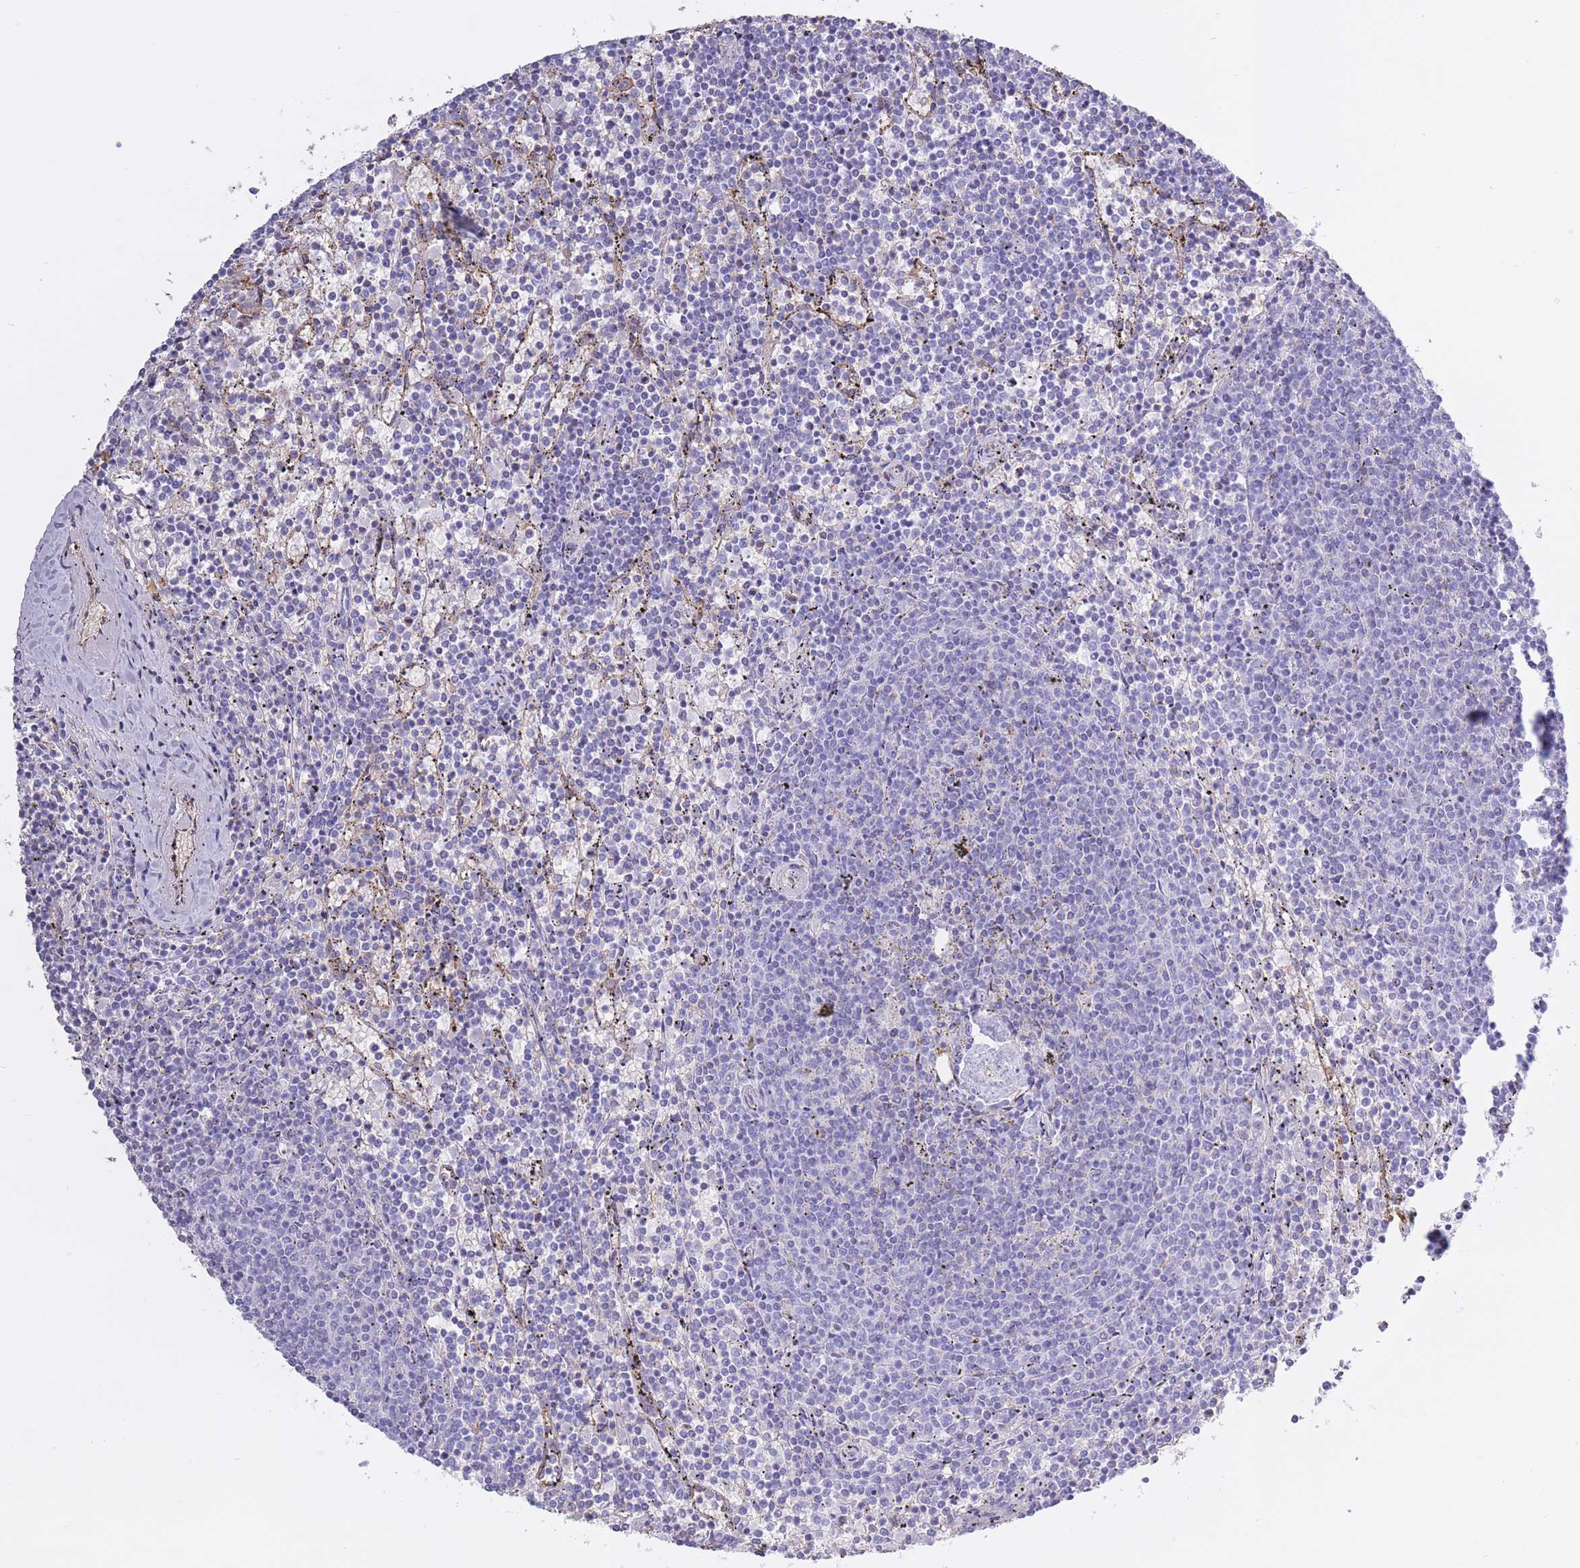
{"staining": {"intensity": "negative", "quantity": "none", "location": "none"}, "tissue": "lymphoma", "cell_type": "Tumor cells", "image_type": "cancer", "snomed": [{"axis": "morphology", "description": "Malignant lymphoma, non-Hodgkin's type, Low grade"}, {"axis": "topography", "description": "Spleen"}], "caption": "IHC histopathology image of human lymphoma stained for a protein (brown), which reveals no positivity in tumor cells. Brightfield microscopy of IHC stained with DAB (brown) and hematoxylin (blue), captured at high magnification.", "gene": "AP3S2", "patient": {"sex": "female", "age": 50}}